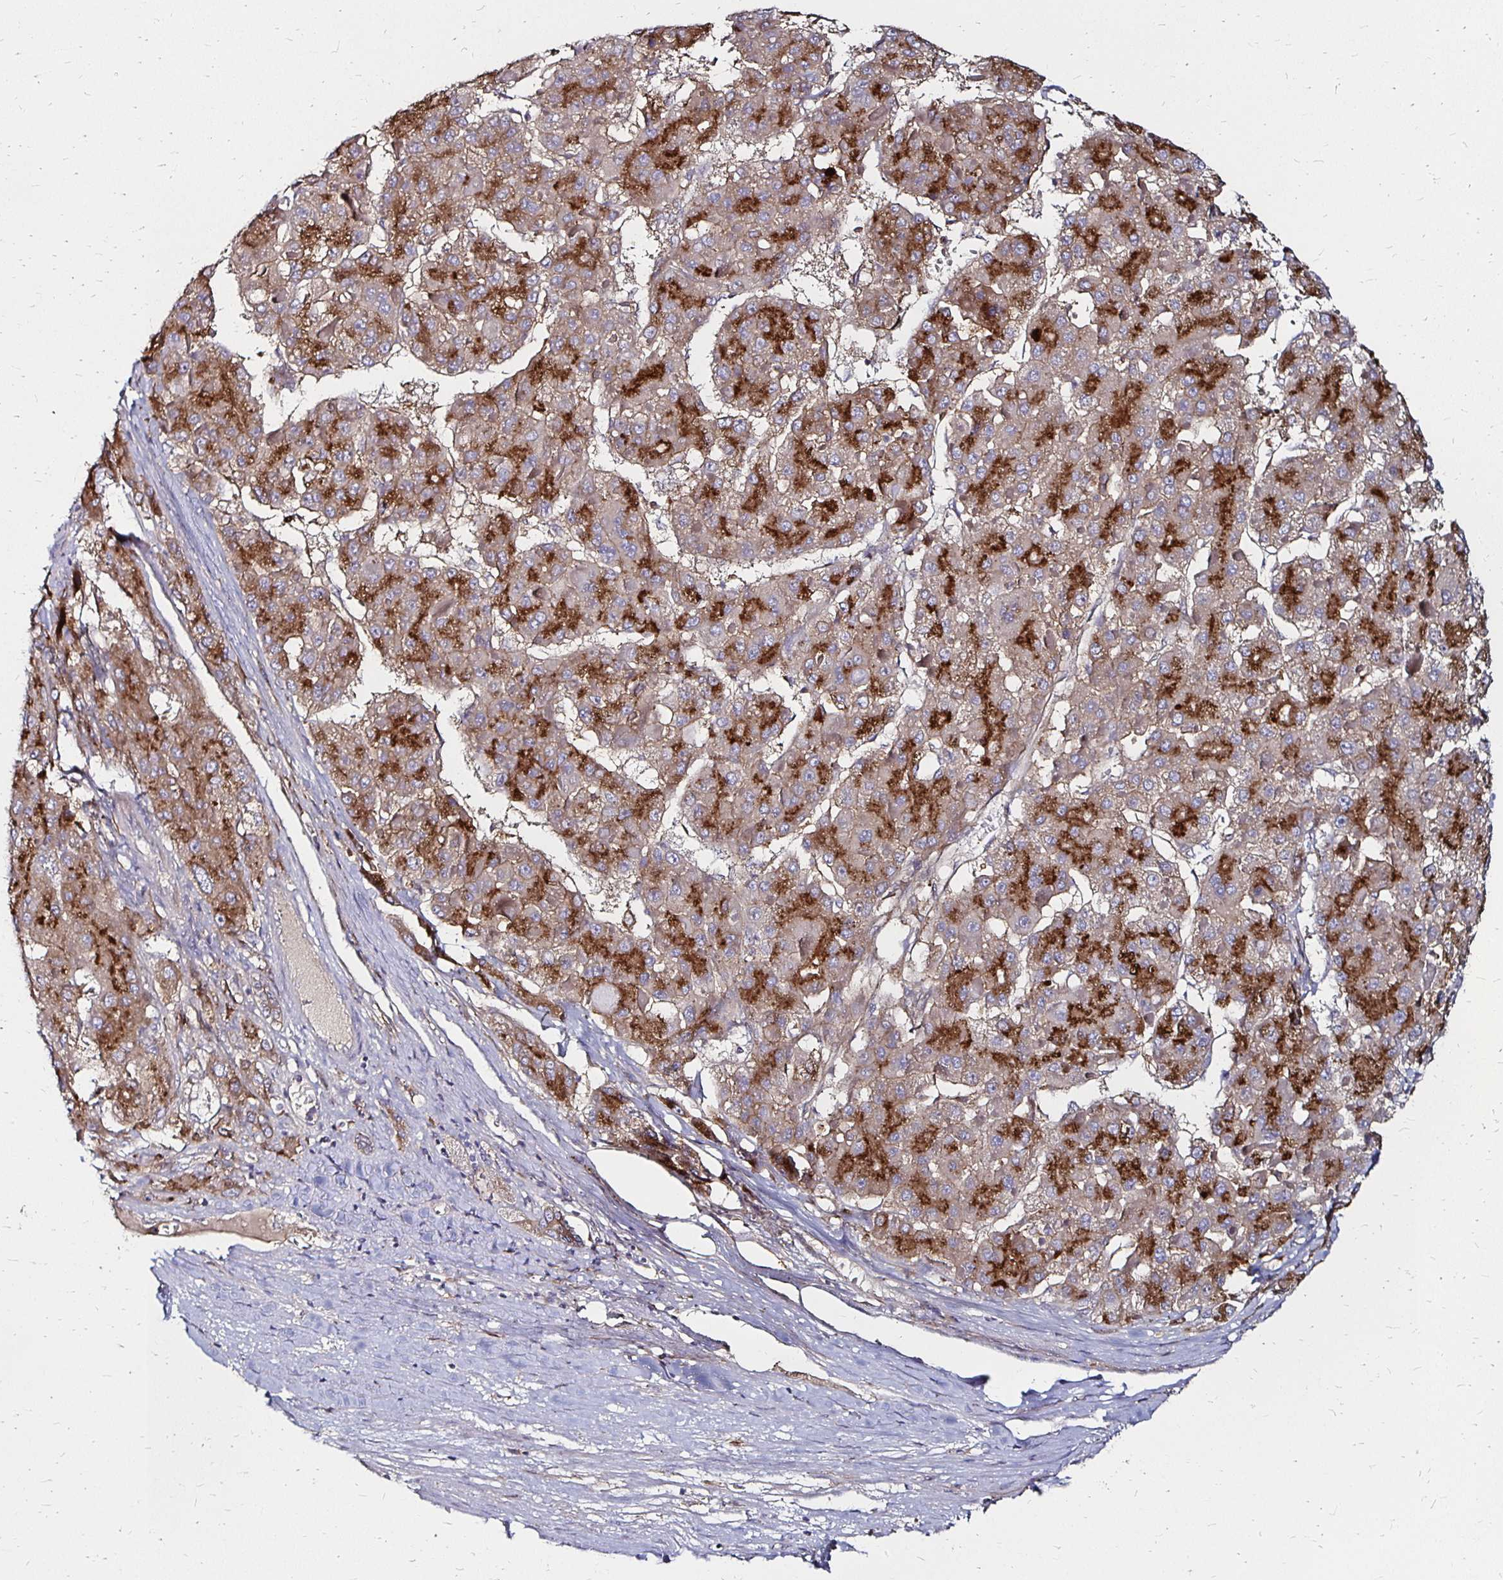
{"staining": {"intensity": "strong", "quantity": "25%-75%", "location": "cytoplasmic/membranous"}, "tissue": "liver cancer", "cell_type": "Tumor cells", "image_type": "cancer", "snomed": [{"axis": "morphology", "description": "Carcinoma, Hepatocellular, NOS"}, {"axis": "topography", "description": "Liver"}], "caption": "Tumor cells show high levels of strong cytoplasmic/membranous staining in about 25%-75% of cells in human liver hepatocellular carcinoma.", "gene": "NCSTN", "patient": {"sex": "female", "age": 73}}